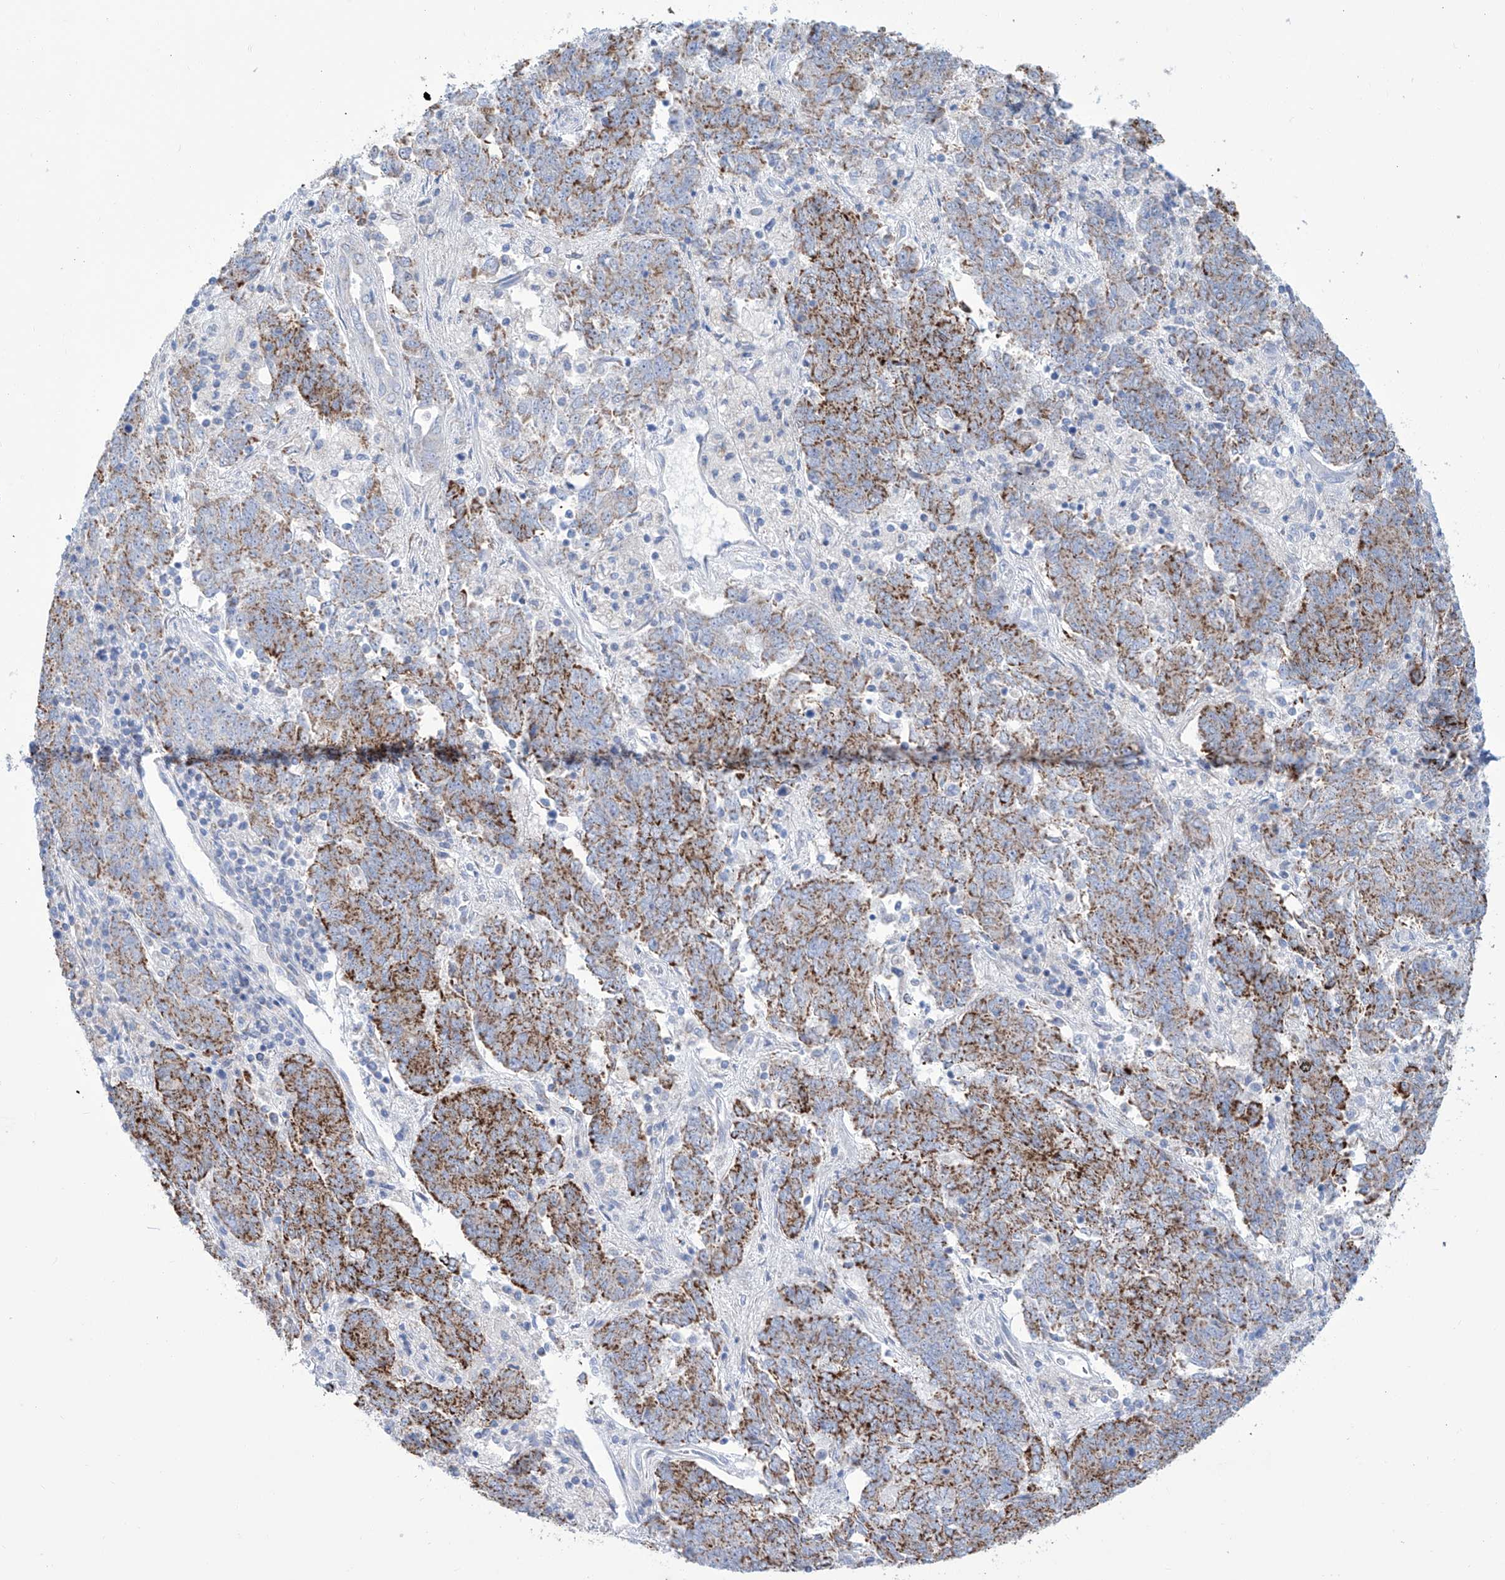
{"staining": {"intensity": "strong", "quantity": ">75%", "location": "cytoplasmic/membranous"}, "tissue": "endometrial cancer", "cell_type": "Tumor cells", "image_type": "cancer", "snomed": [{"axis": "morphology", "description": "Adenocarcinoma, NOS"}, {"axis": "topography", "description": "Endometrium"}], "caption": "DAB (3,3'-diaminobenzidine) immunohistochemical staining of endometrial cancer (adenocarcinoma) reveals strong cytoplasmic/membranous protein staining in about >75% of tumor cells. Nuclei are stained in blue.", "gene": "ALDH6A1", "patient": {"sex": "female", "age": 80}}